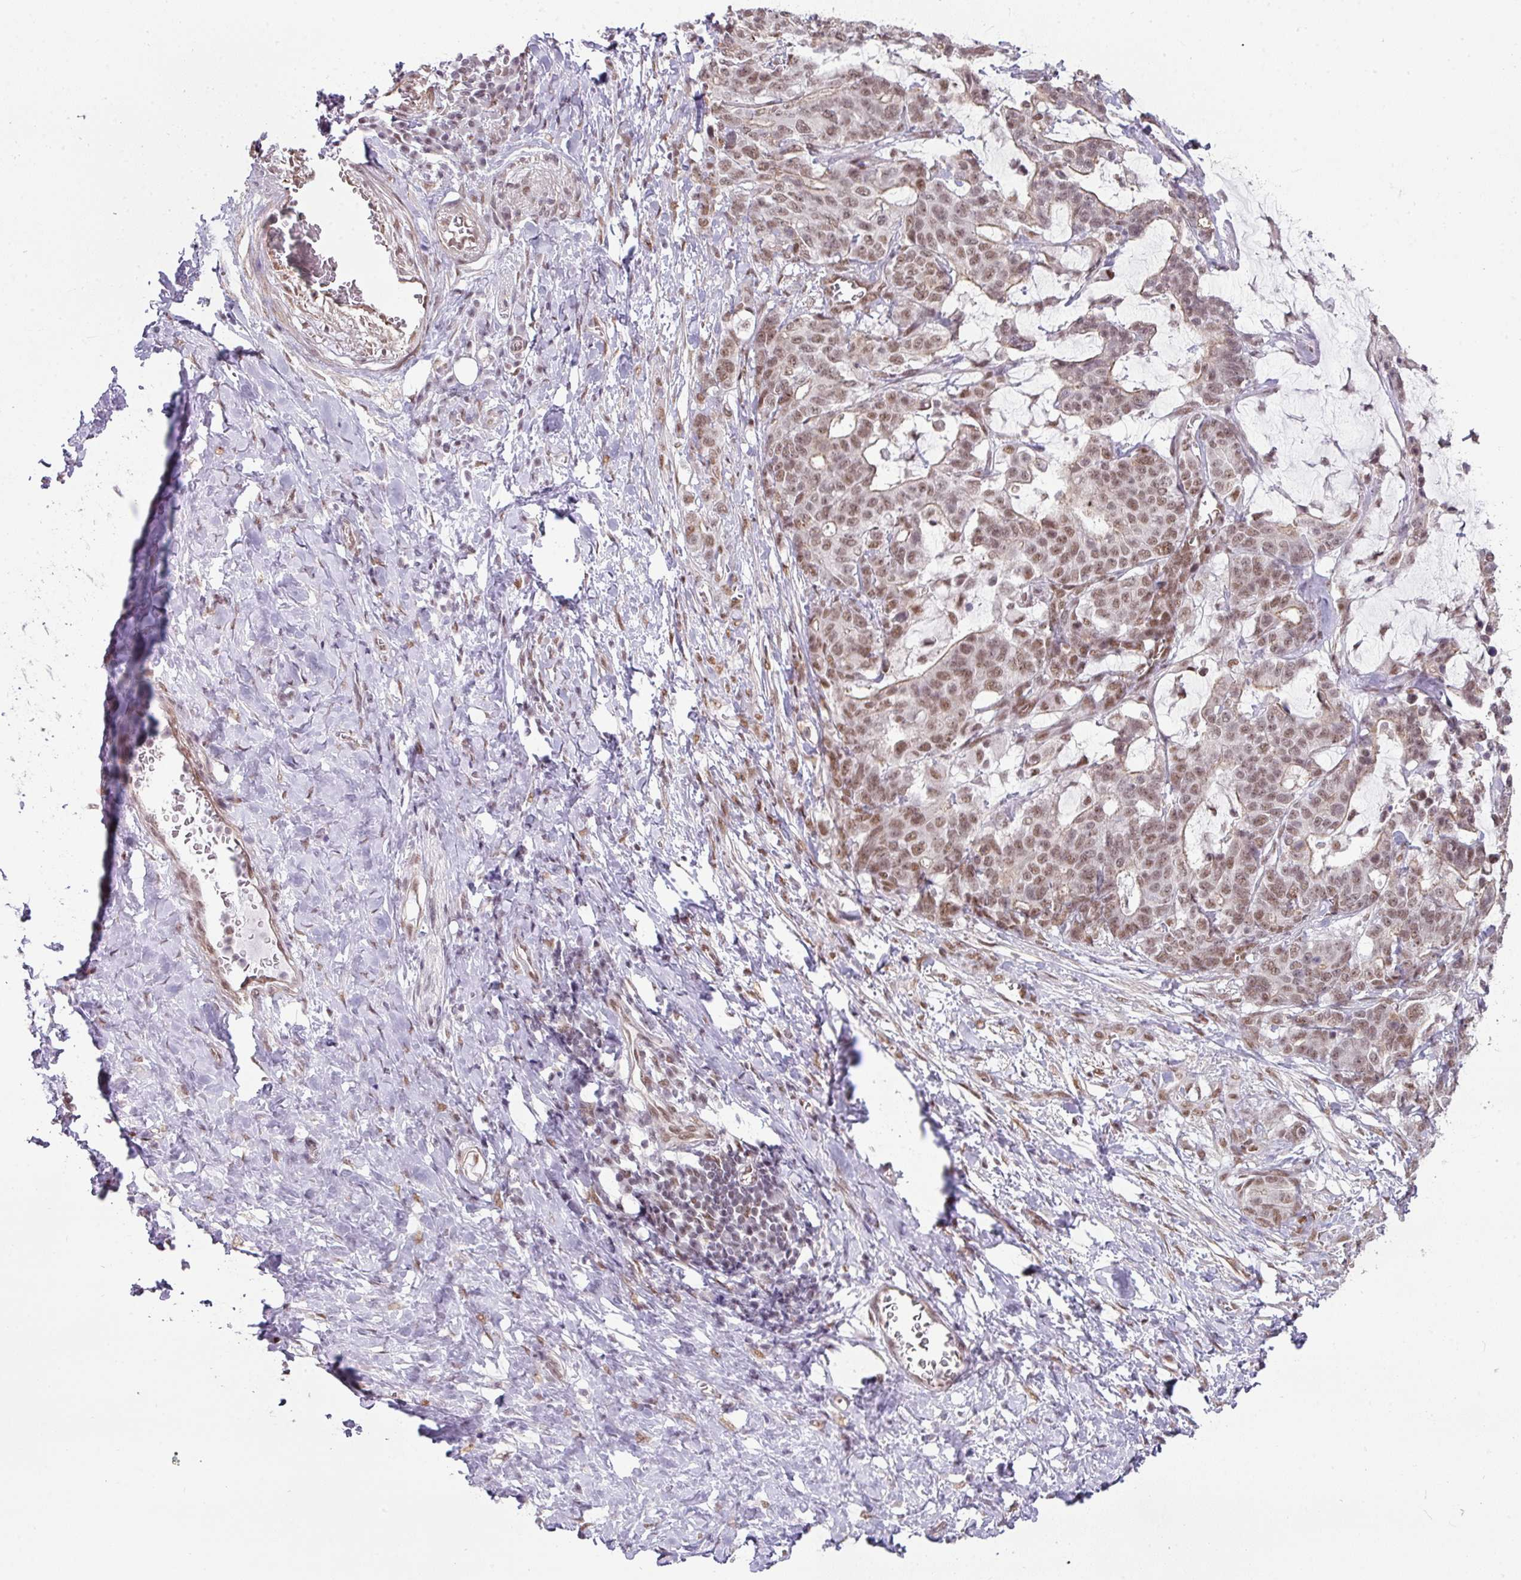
{"staining": {"intensity": "moderate", "quantity": ">75%", "location": "cytoplasmic/membranous,nuclear"}, "tissue": "stomach cancer", "cell_type": "Tumor cells", "image_type": "cancer", "snomed": [{"axis": "morphology", "description": "Normal tissue, NOS"}, {"axis": "morphology", "description": "Adenocarcinoma, NOS"}, {"axis": "topography", "description": "Stomach"}], "caption": "Brown immunohistochemical staining in adenocarcinoma (stomach) exhibits moderate cytoplasmic/membranous and nuclear positivity in about >75% of tumor cells.", "gene": "NCOA5", "patient": {"sex": "female", "age": 64}}